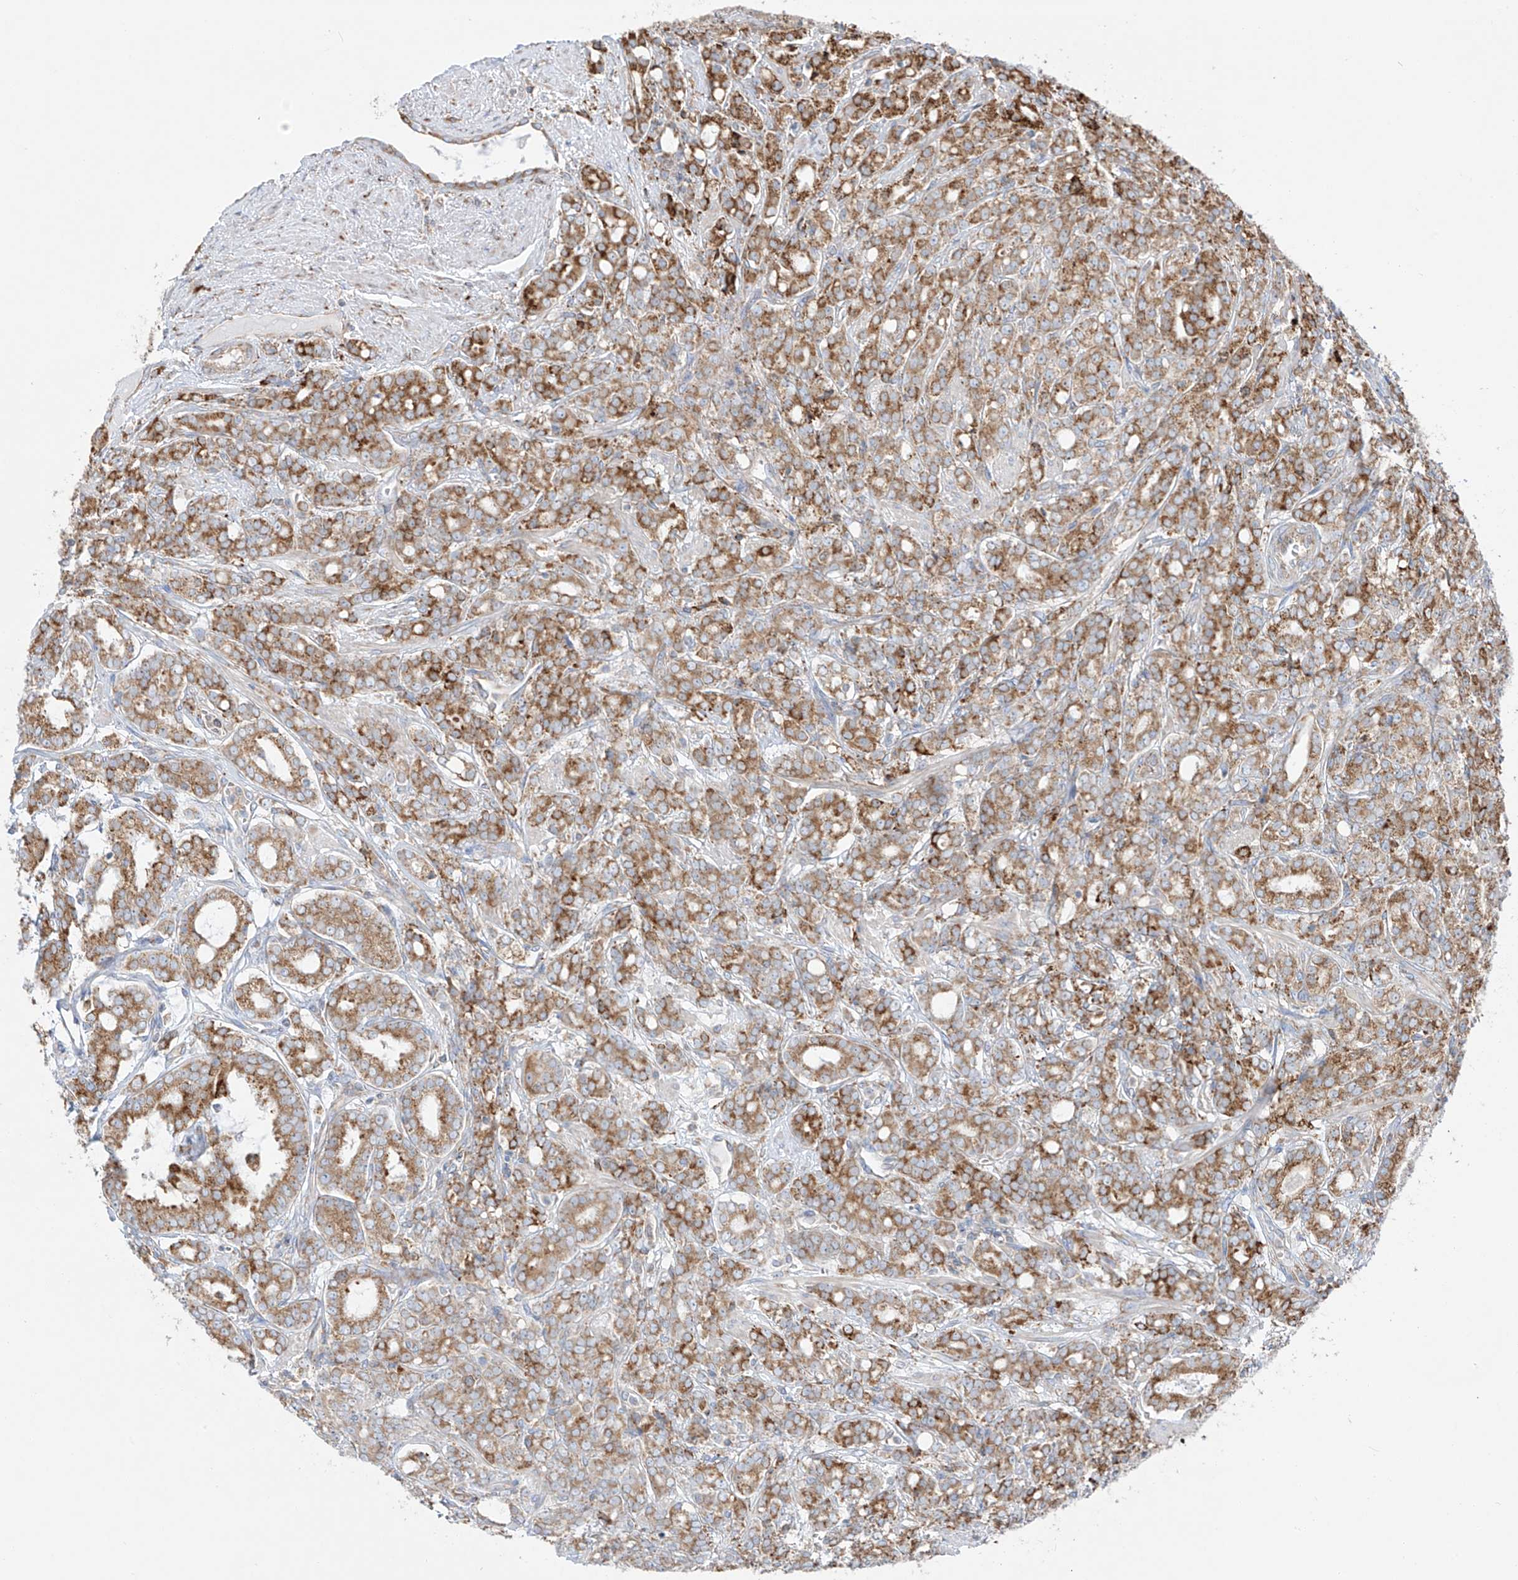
{"staining": {"intensity": "moderate", "quantity": ">75%", "location": "cytoplasmic/membranous"}, "tissue": "prostate cancer", "cell_type": "Tumor cells", "image_type": "cancer", "snomed": [{"axis": "morphology", "description": "Adenocarcinoma, High grade"}, {"axis": "topography", "description": "Prostate"}], "caption": "This is a micrograph of immunohistochemistry (IHC) staining of prostate adenocarcinoma (high-grade), which shows moderate positivity in the cytoplasmic/membranous of tumor cells.", "gene": "MX1", "patient": {"sex": "male", "age": 62}}